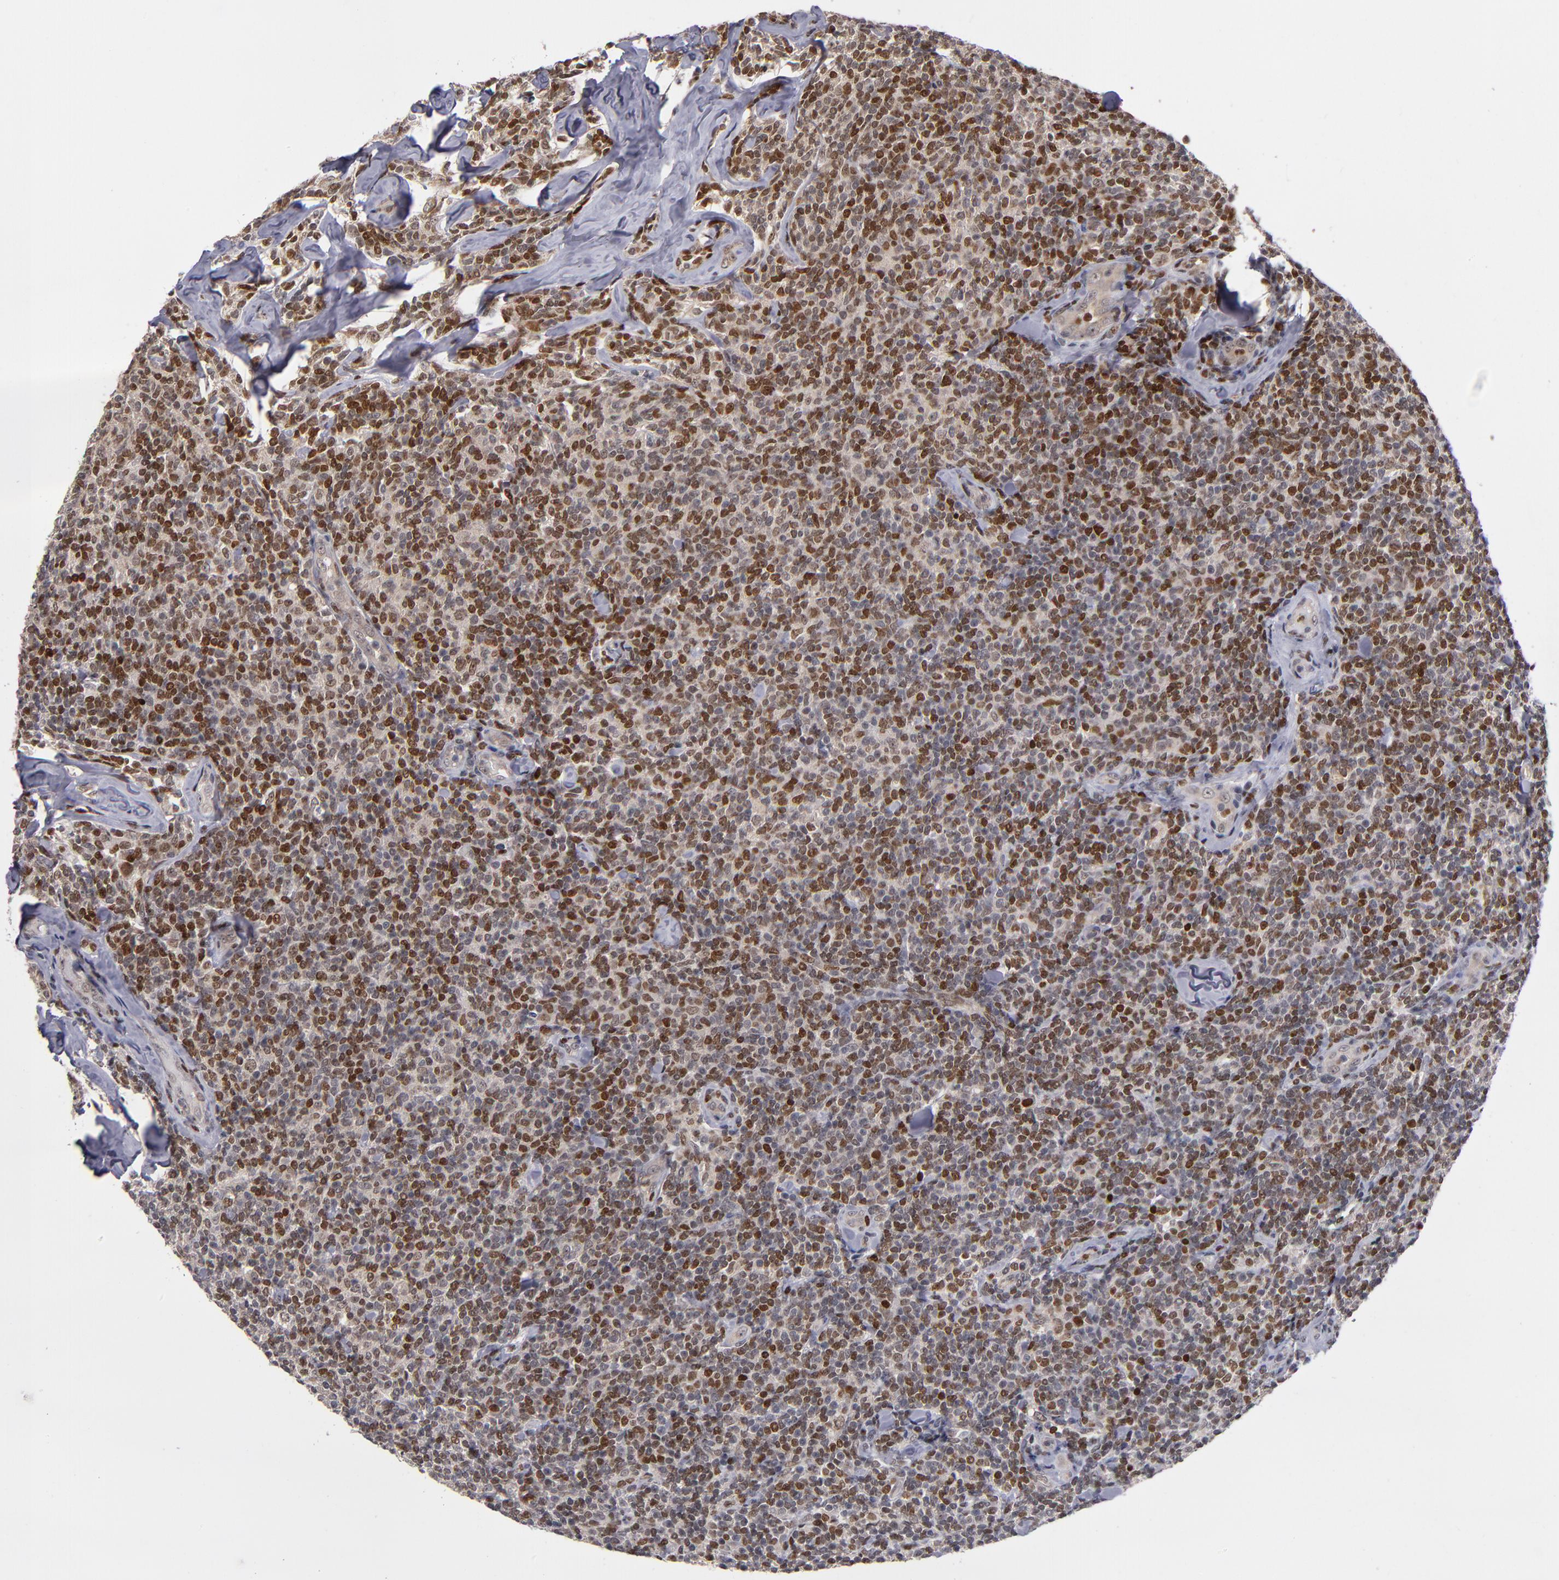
{"staining": {"intensity": "strong", "quantity": "25%-75%", "location": "nuclear"}, "tissue": "lymphoma", "cell_type": "Tumor cells", "image_type": "cancer", "snomed": [{"axis": "morphology", "description": "Malignant lymphoma, non-Hodgkin's type, Low grade"}, {"axis": "topography", "description": "Lymph node"}], "caption": "Tumor cells show high levels of strong nuclear expression in about 25%-75% of cells in lymphoma. (IHC, brightfield microscopy, high magnification).", "gene": "KDM6A", "patient": {"sex": "female", "age": 56}}